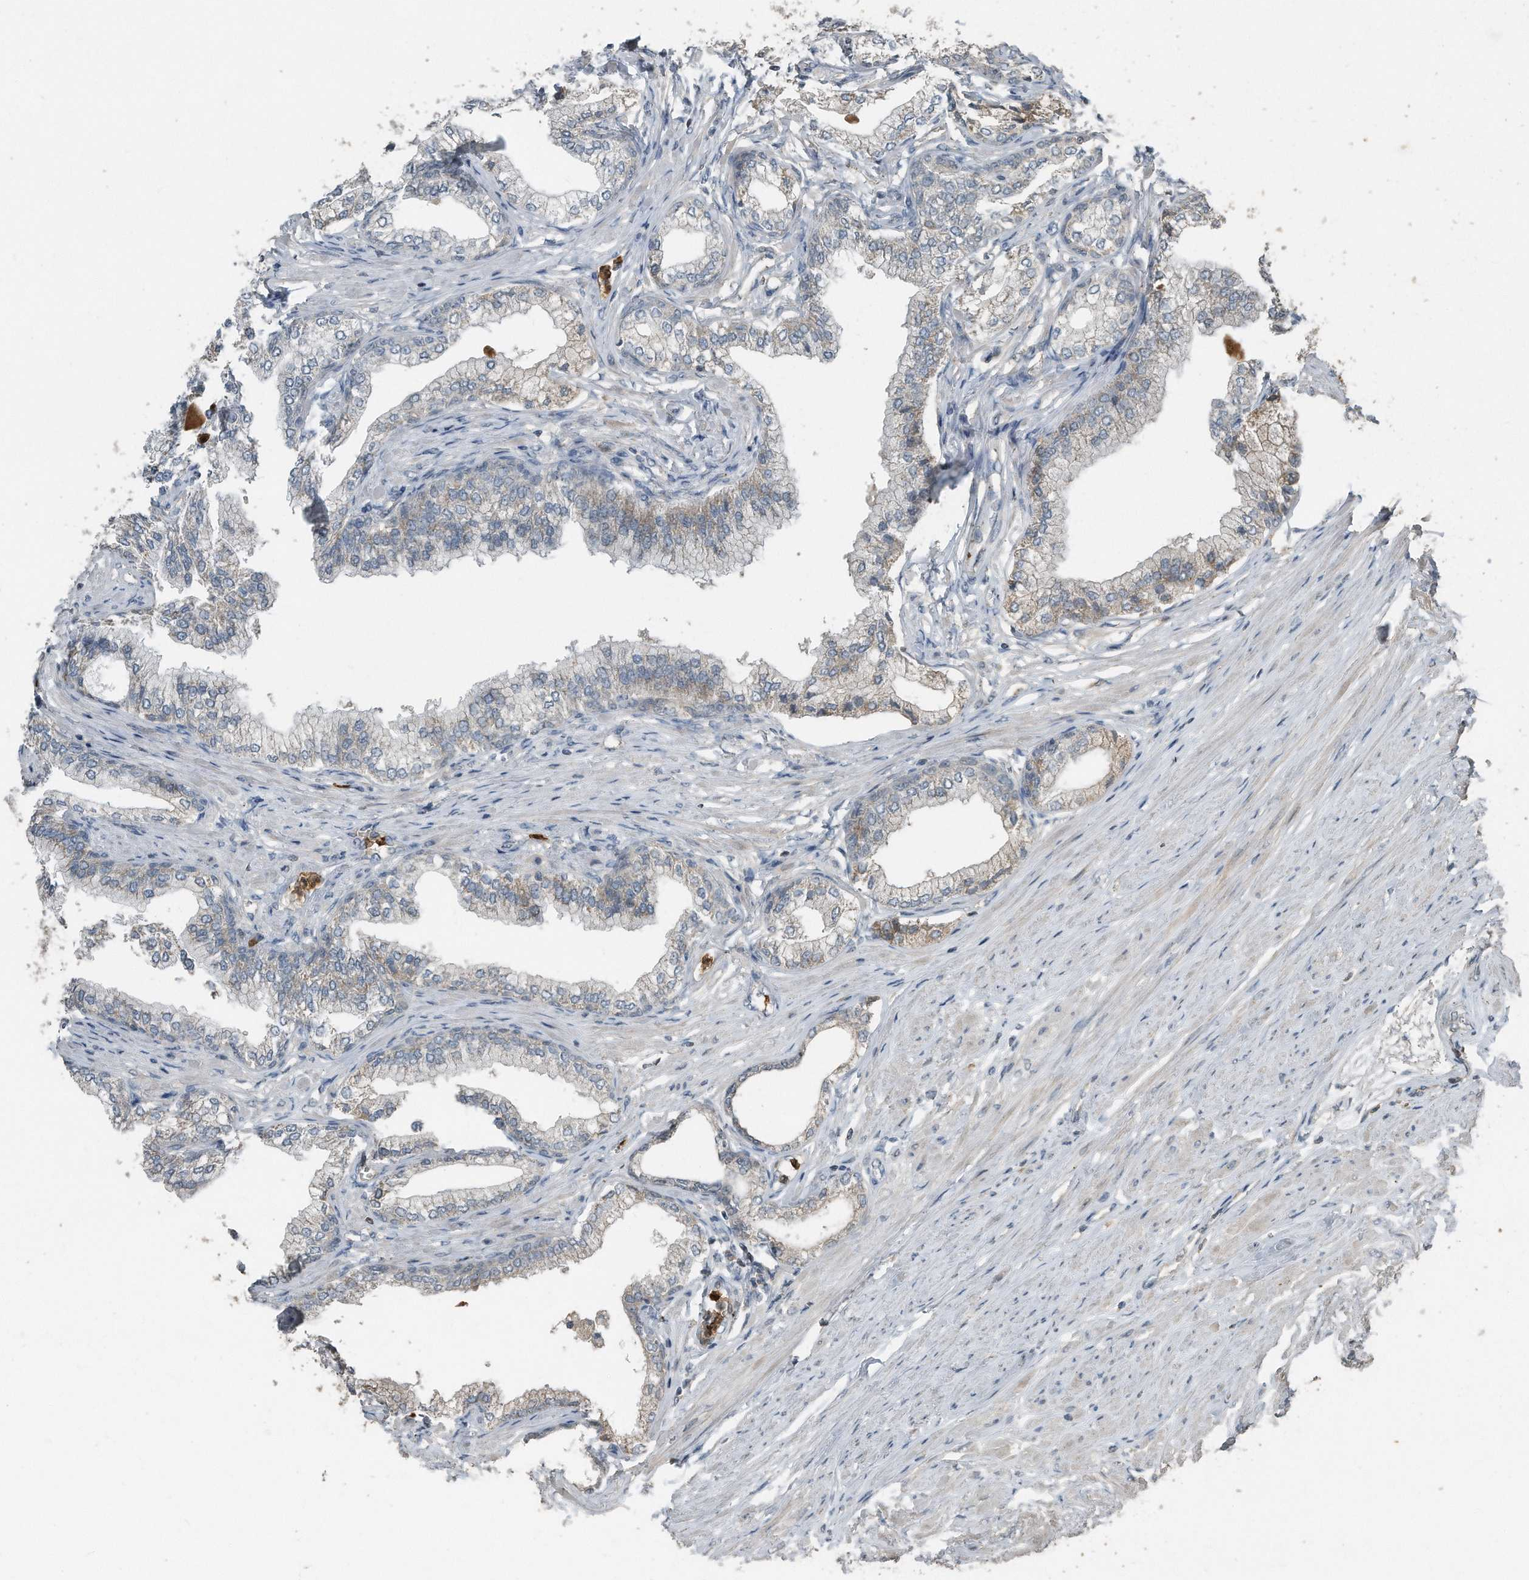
{"staining": {"intensity": "weak", "quantity": "<25%", "location": "cytoplasmic/membranous"}, "tissue": "prostate", "cell_type": "Glandular cells", "image_type": "normal", "snomed": [{"axis": "morphology", "description": "Normal tissue, NOS"}, {"axis": "morphology", "description": "Urothelial carcinoma, Low grade"}, {"axis": "topography", "description": "Urinary bladder"}, {"axis": "topography", "description": "Prostate"}], "caption": "An immunohistochemistry (IHC) image of normal prostate is shown. There is no staining in glandular cells of prostate. (DAB immunohistochemistry, high magnification).", "gene": "C9", "patient": {"sex": "male", "age": 60}}